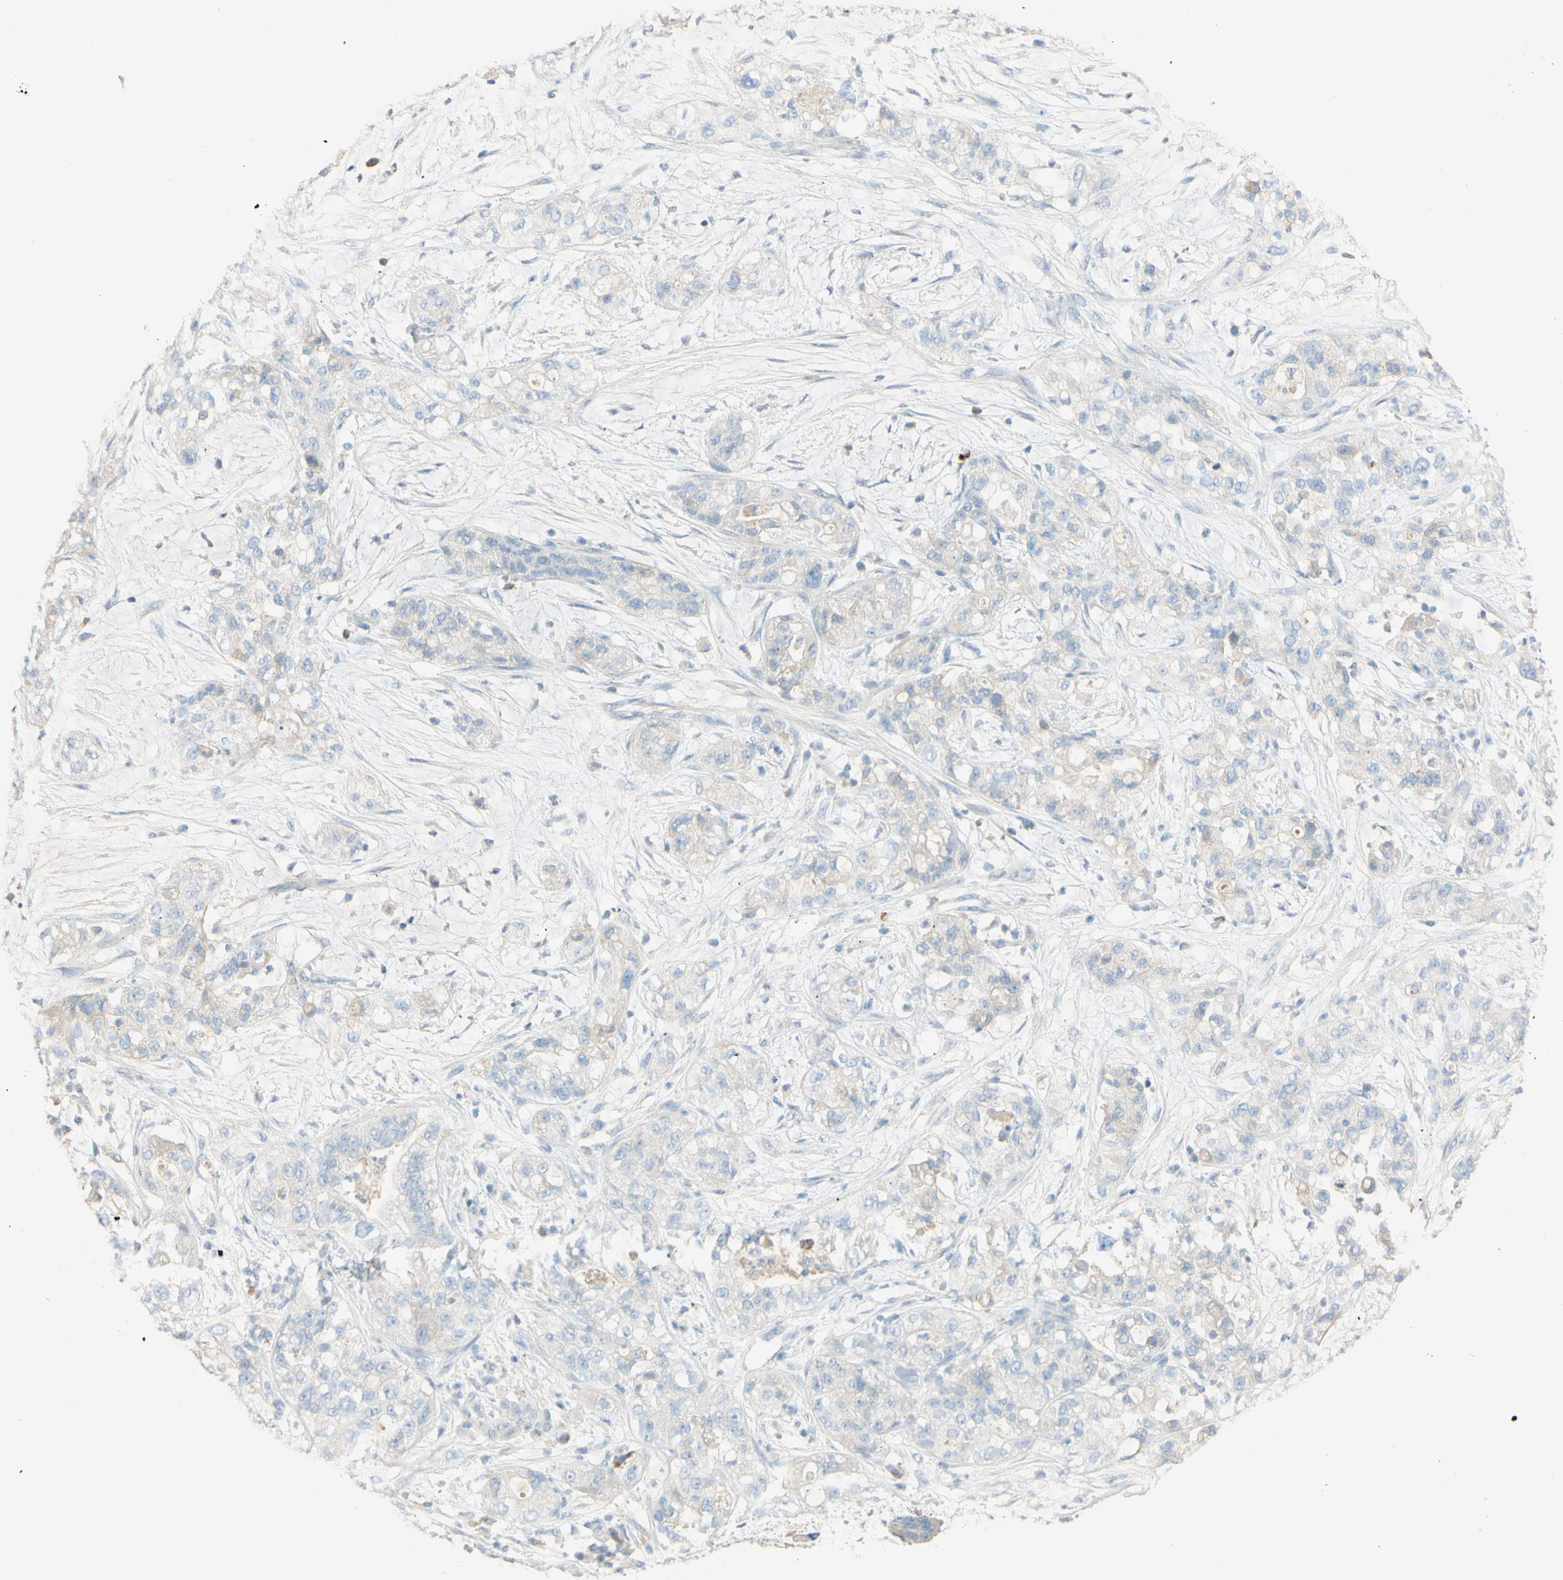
{"staining": {"intensity": "weak", "quantity": ">75%", "location": "cytoplasmic/membranous"}, "tissue": "pancreatic cancer", "cell_type": "Tumor cells", "image_type": "cancer", "snomed": [{"axis": "morphology", "description": "Adenocarcinoma, NOS"}, {"axis": "topography", "description": "Pancreas"}], "caption": "A high-resolution micrograph shows immunohistochemistry (IHC) staining of adenocarcinoma (pancreatic), which displays weak cytoplasmic/membranous expression in about >75% of tumor cells.", "gene": "PACSIN1", "patient": {"sex": "female", "age": 78}}